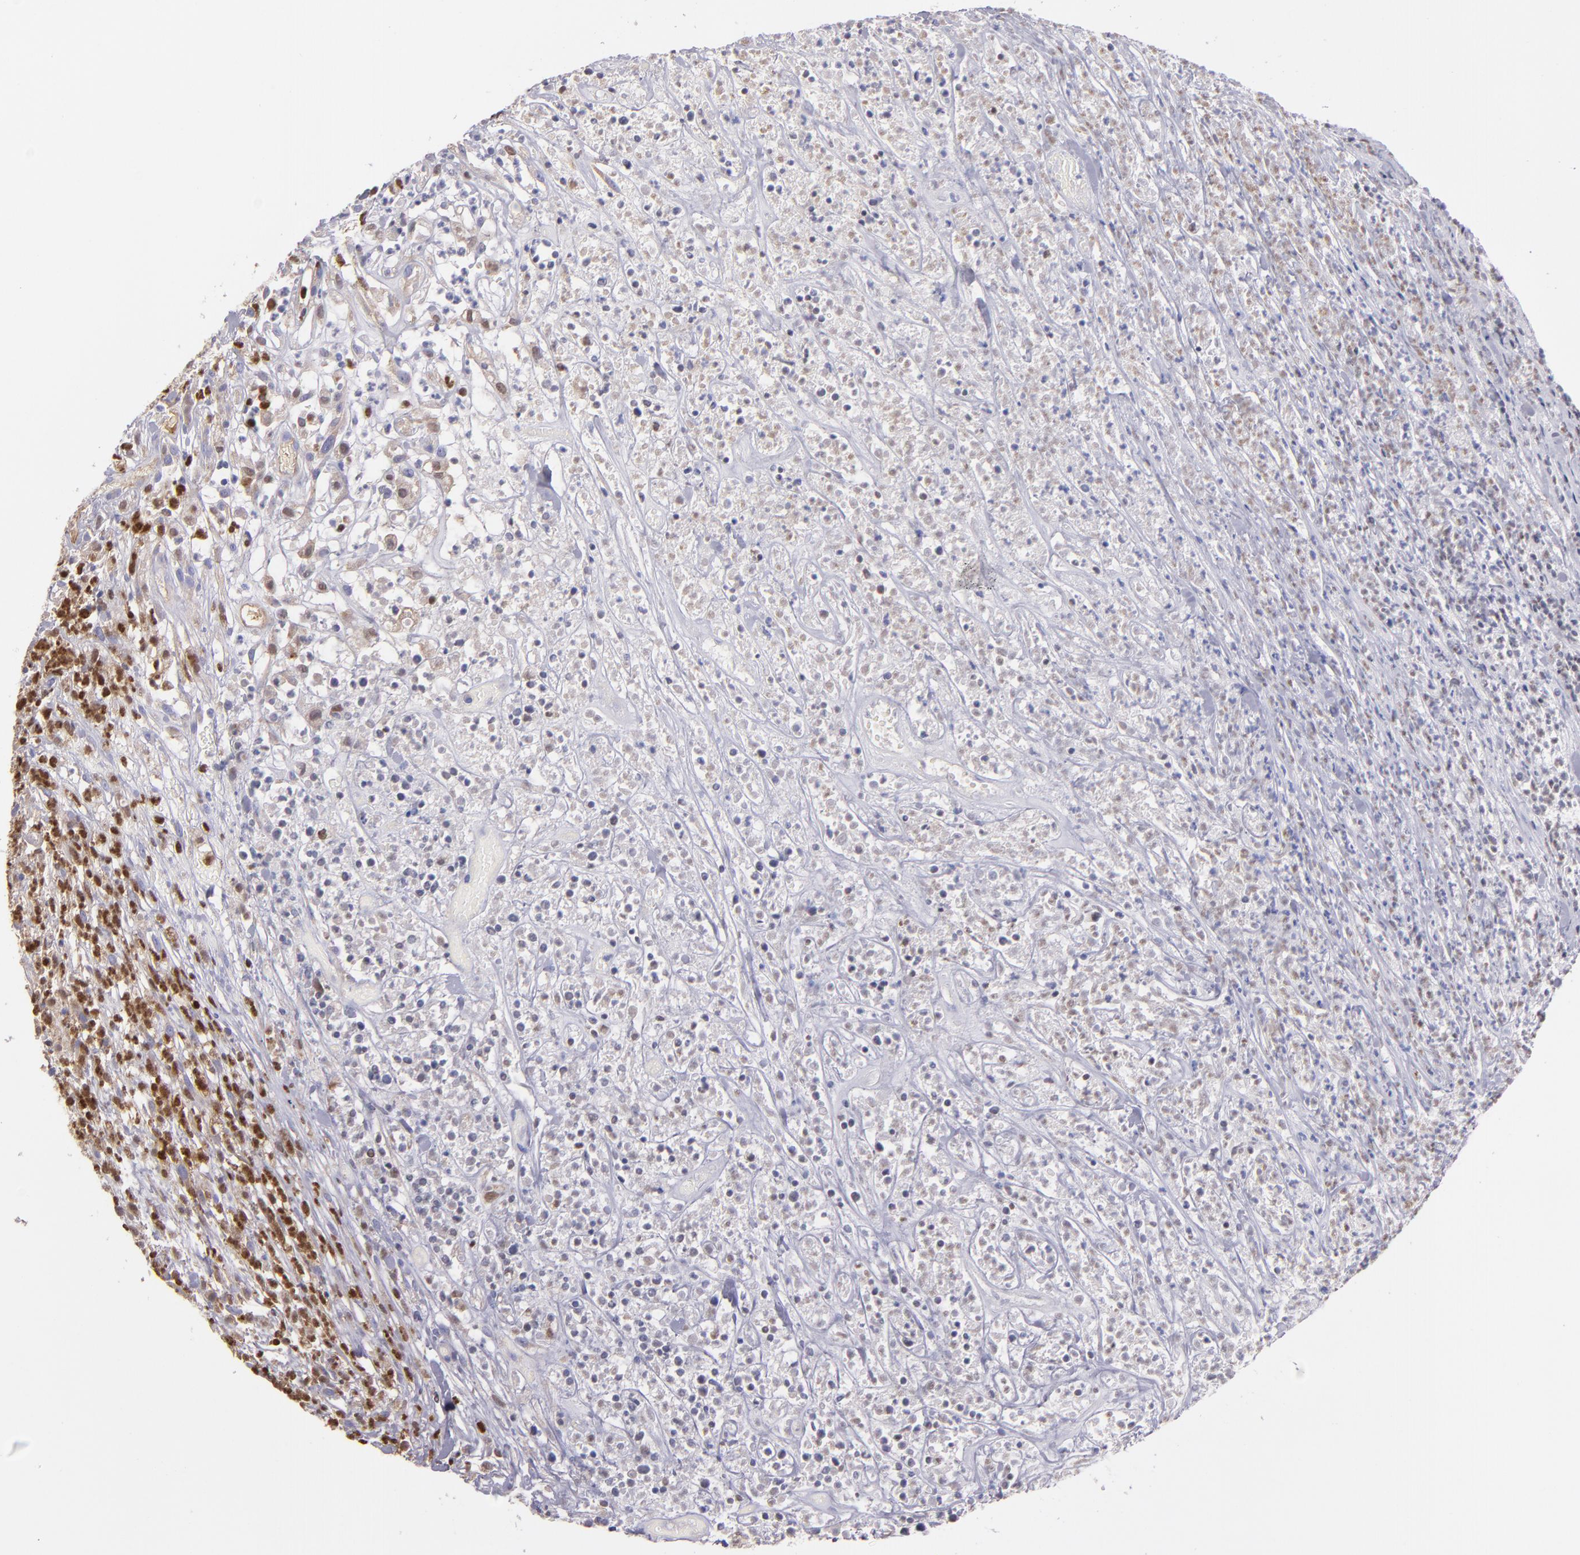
{"staining": {"intensity": "moderate", "quantity": ">75%", "location": "nuclear"}, "tissue": "lymphoma", "cell_type": "Tumor cells", "image_type": "cancer", "snomed": [{"axis": "morphology", "description": "Malignant lymphoma, non-Hodgkin's type, High grade"}, {"axis": "topography", "description": "Lymph node"}], "caption": "Immunohistochemistry image of human high-grade malignant lymphoma, non-Hodgkin's type stained for a protein (brown), which demonstrates medium levels of moderate nuclear staining in approximately >75% of tumor cells.", "gene": "IRF8", "patient": {"sex": "female", "age": 73}}